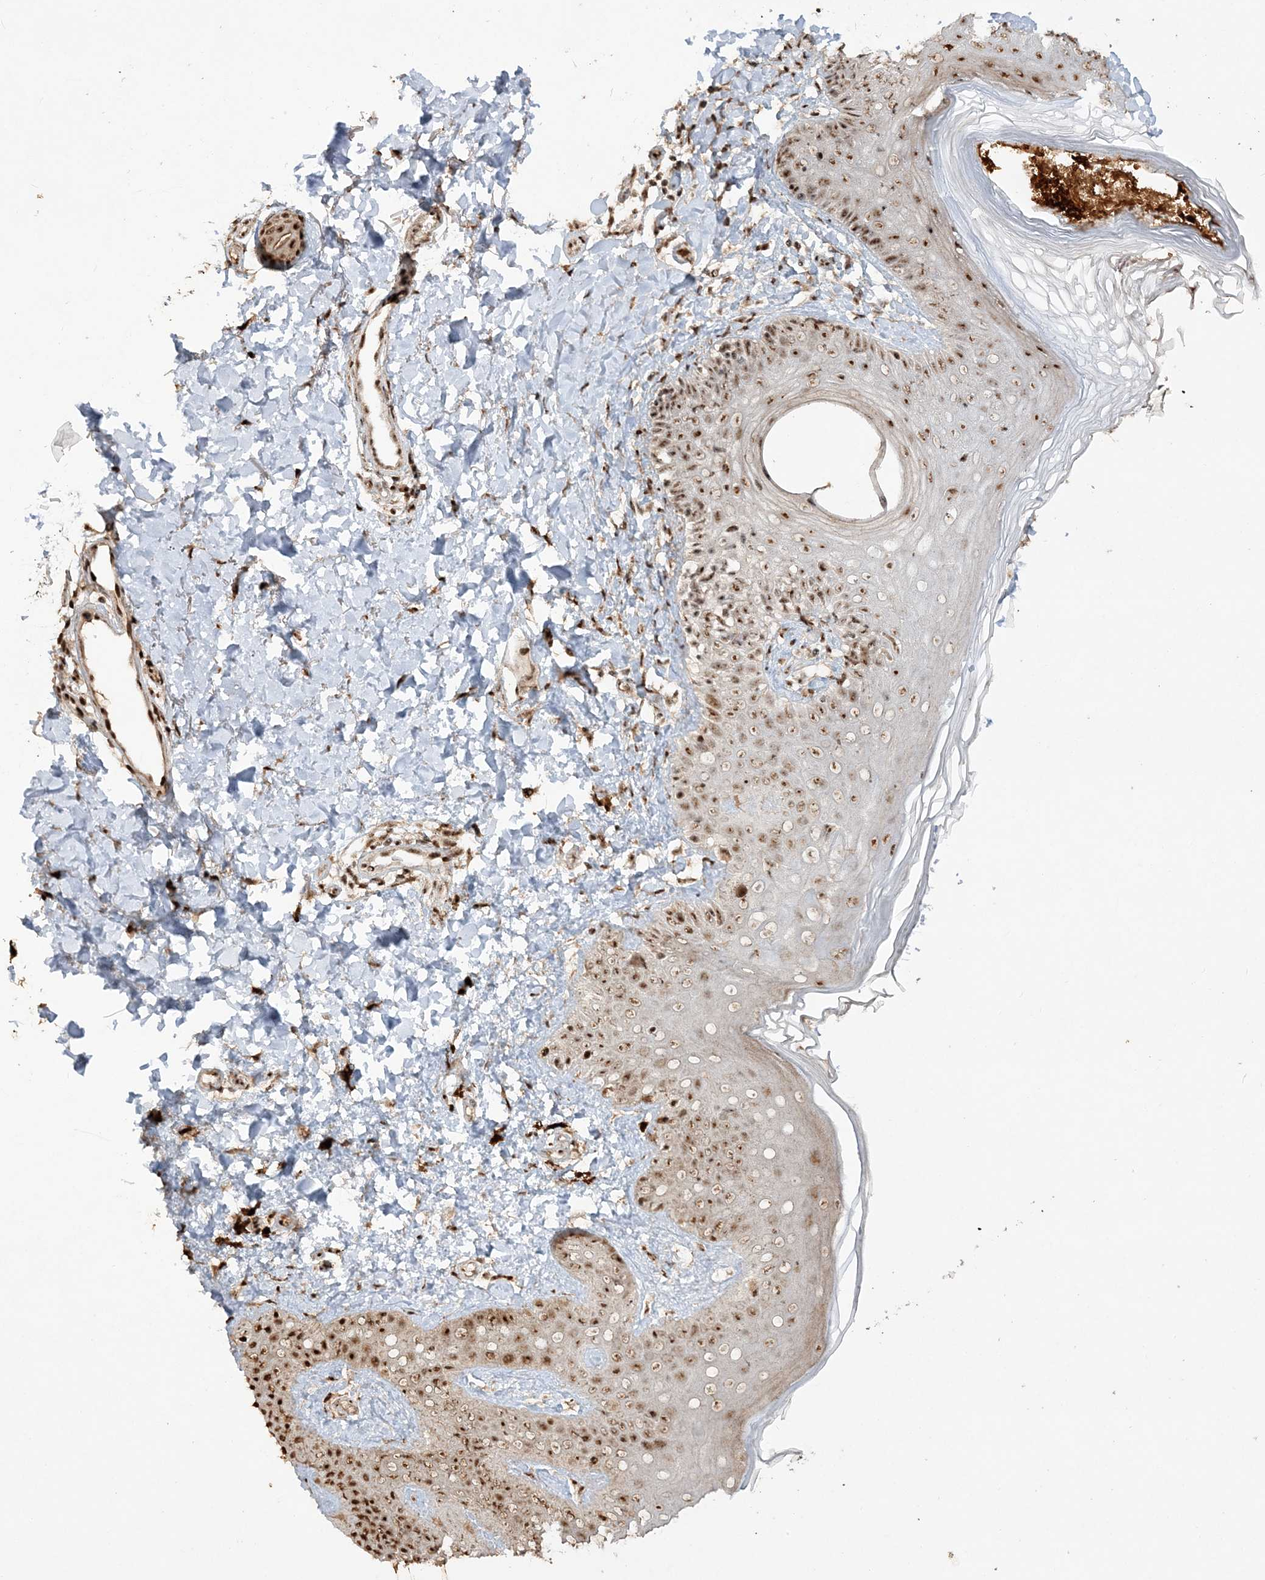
{"staining": {"intensity": "moderate", "quantity": ">75%", "location": "nuclear"}, "tissue": "skin", "cell_type": "Fibroblasts", "image_type": "normal", "snomed": [{"axis": "morphology", "description": "Normal tissue, NOS"}, {"axis": "topography", "description": "Skin"}], "caption": "High-magnification brightfield microscopy of benign skin stained with DAB (brown) and counterstained with hematoxylin (blue). fibroblasts exhibit moderate nuclear staining is present in approximately>75% of cells.", "gene": "POLR3B", "patient": {"sex": "male", "age": 52}}